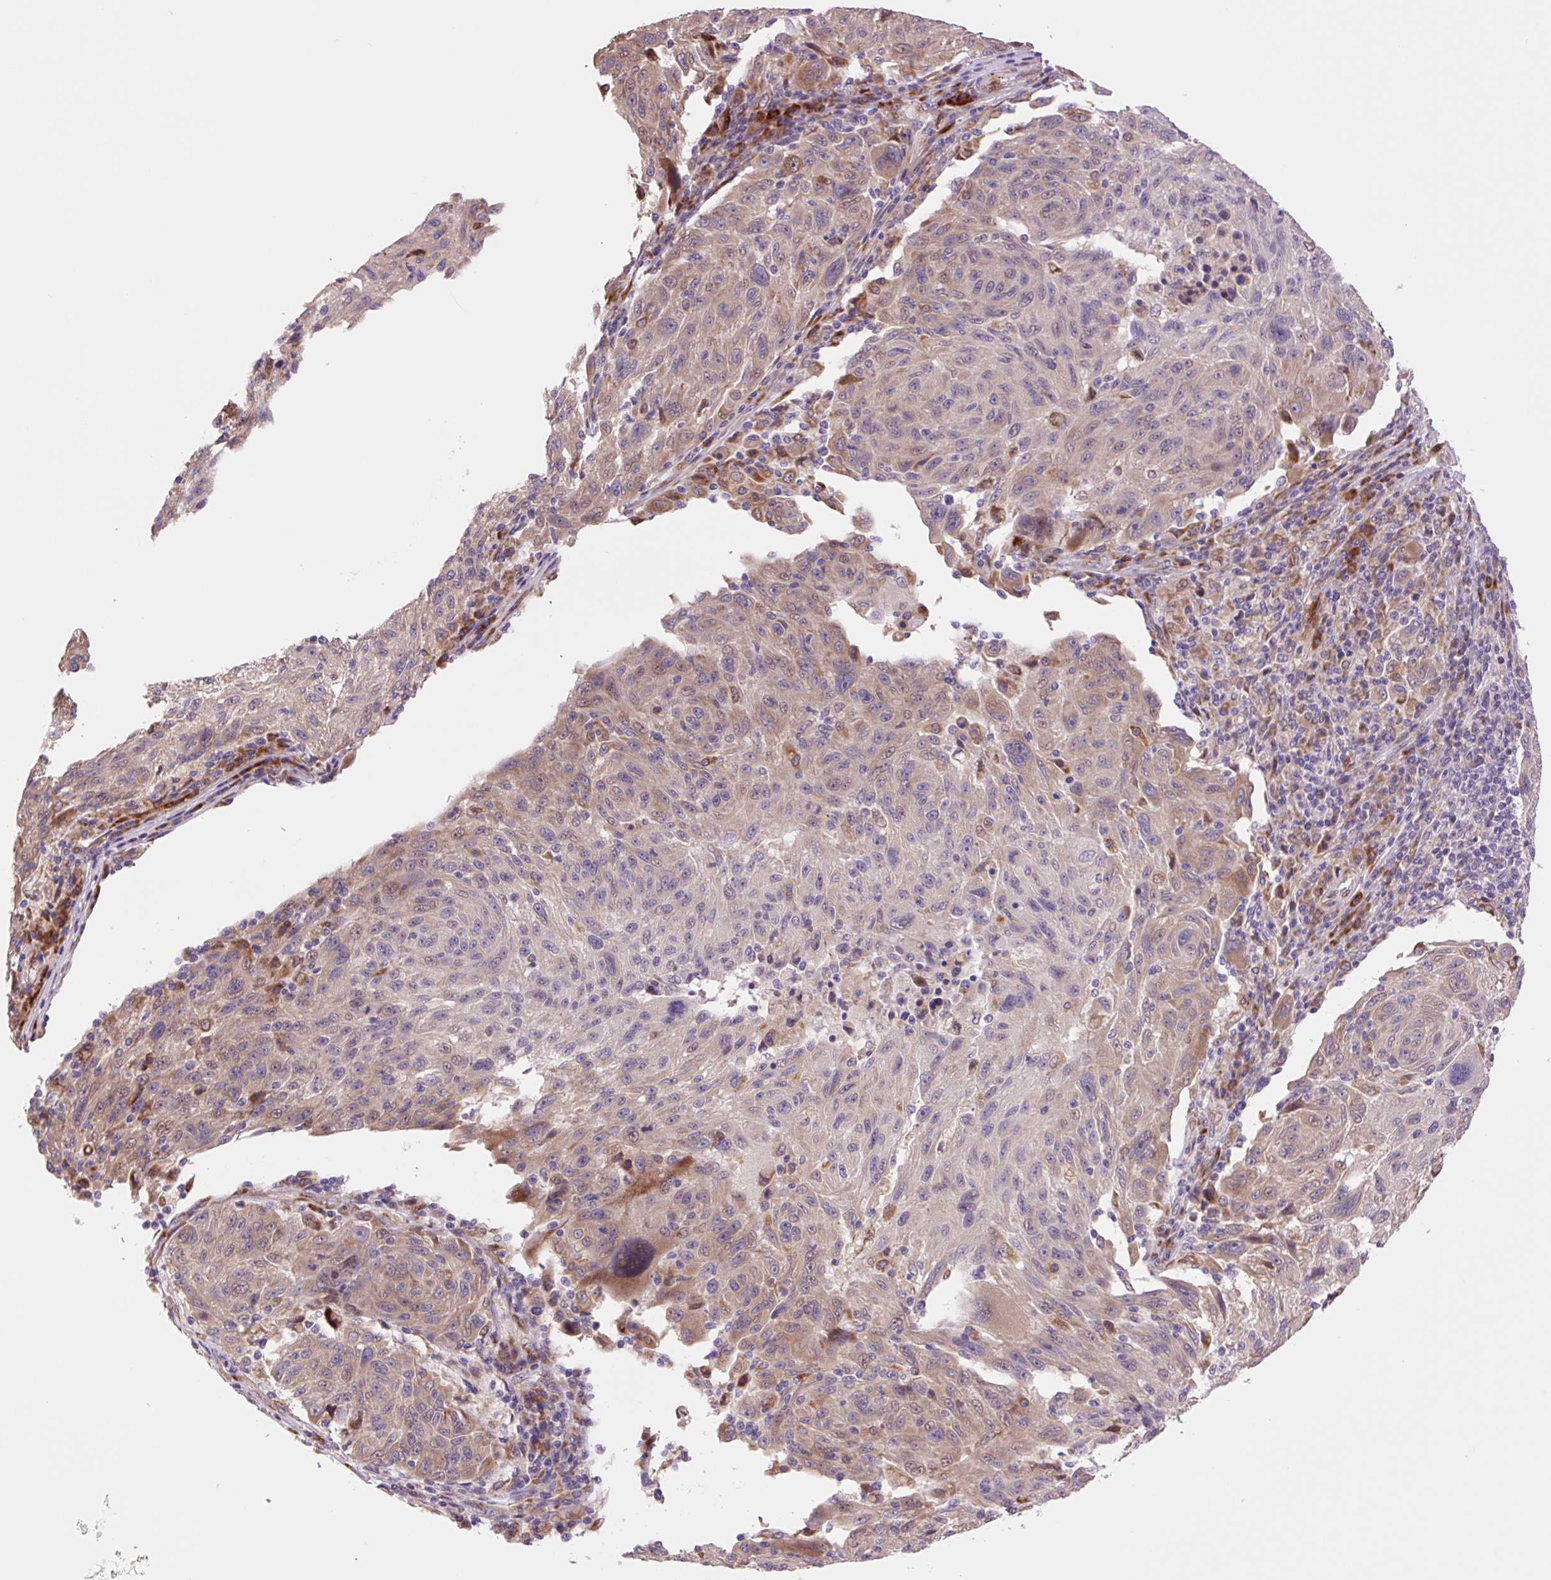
{"staining": {"intensity": "moderate", "quantity": "25%-75%", "location": "cytoplasmic/membranous,nuclear"}, "tissue": "melanoma", "cell_type": "Tumor cells", "image_type": "cancer", "snomed": [{"axis": "morphology", "description": "Malignant melanoma, NOS"}, {"axis": "topography", "description": "Skin"}], "caption": "Melanoma stained with immunohistochemistry displays moderate cytoplasmic/membranous and nuclear staining in about 25%-75% of tumor cells. Immunohistochemistry stains the protein in brown and the nuclei are stained blue.", "gene": "PLA2G4A", "patient": {"sex": "male", "age": 53}}